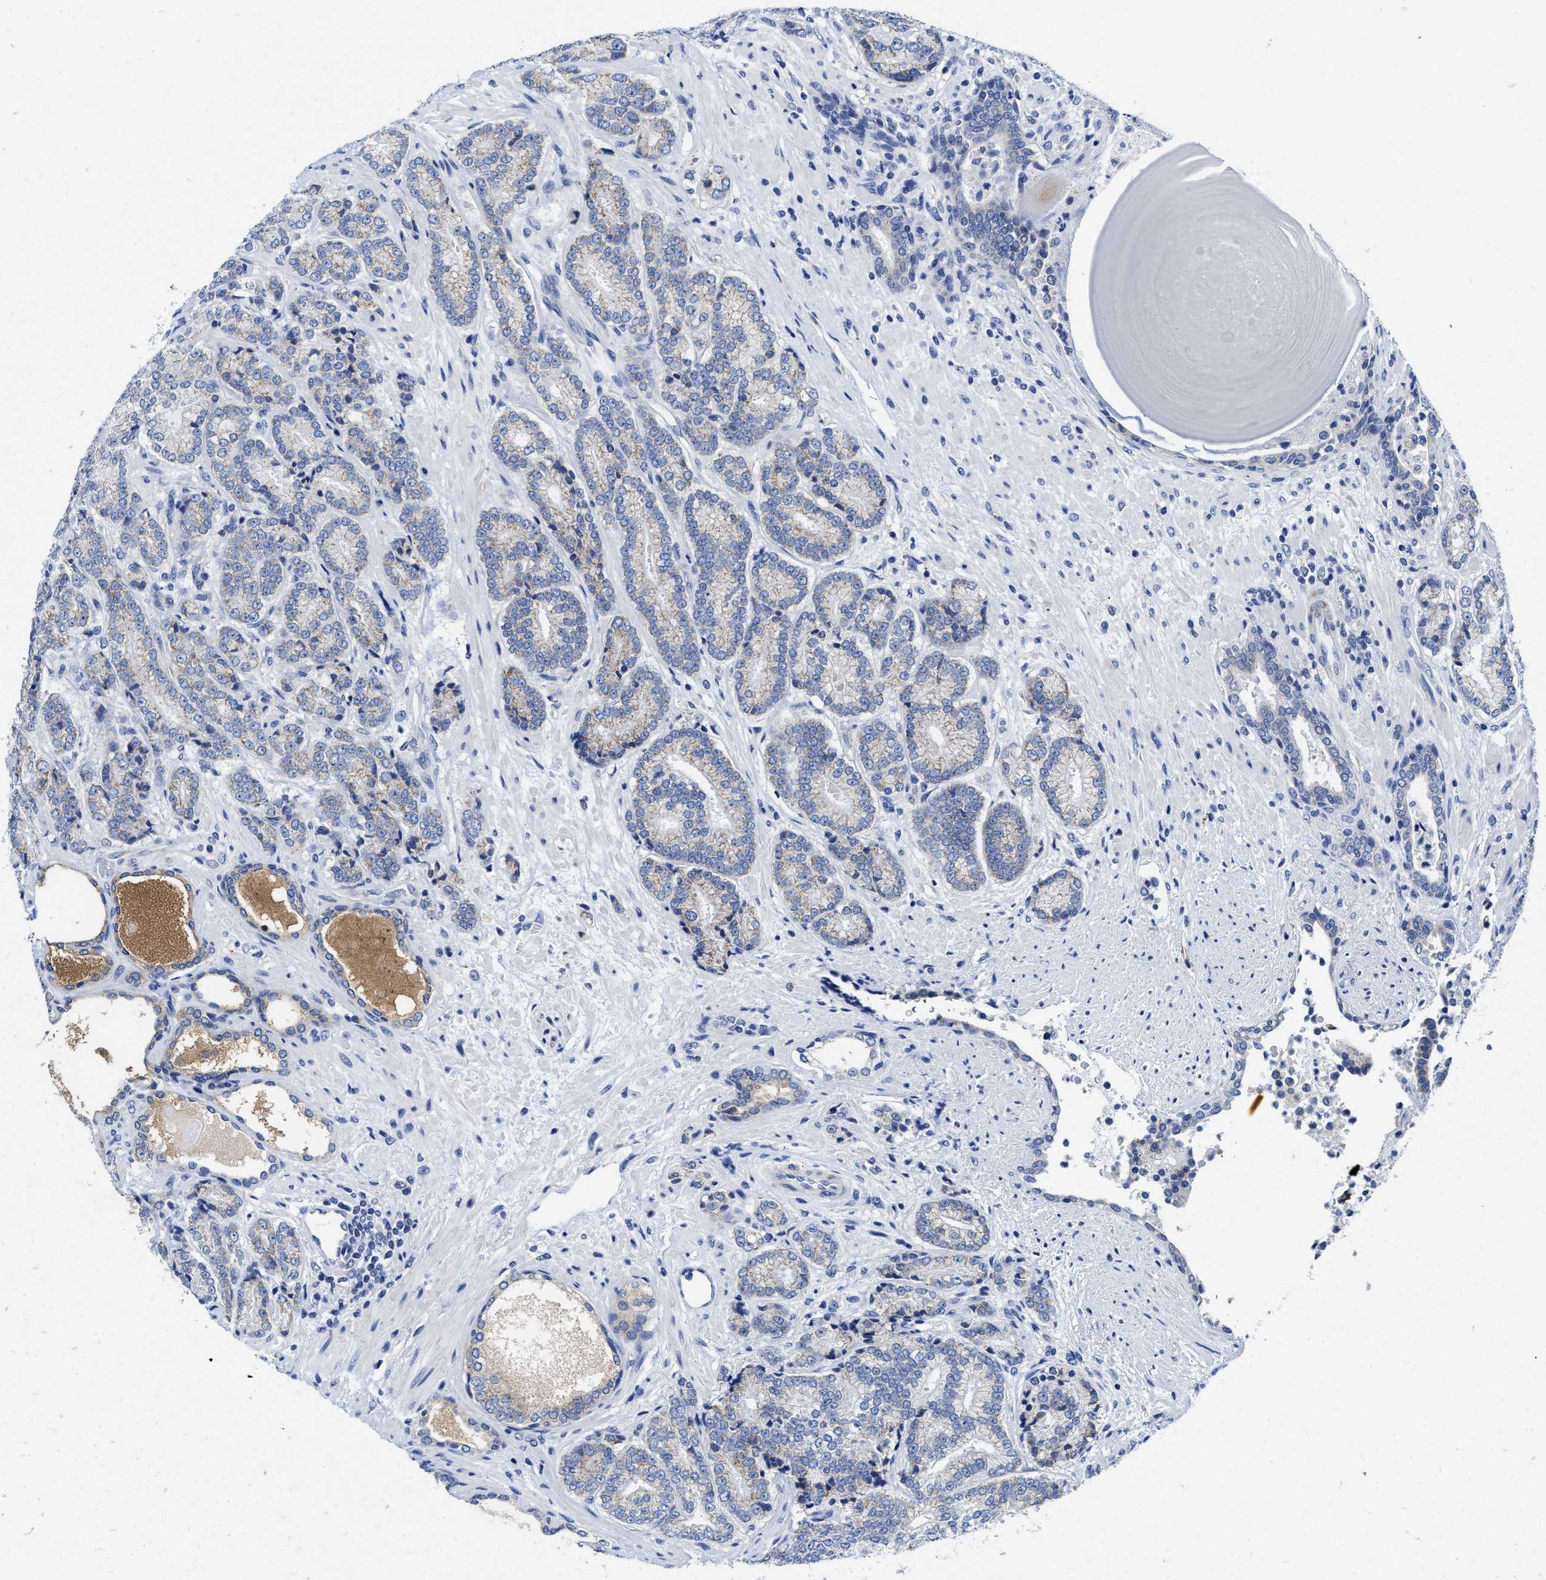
{"staining": {"intensity": "weak", "quantity": "<25%", "location": "cytoplasmic/membranous"}, "tissue": "prostate cancer", "cell_type": "Tumor cells", "image_type": "cancer", "snomed": [{"axis": "morphology", "description": "Adenocarcinoma, High grade"}, {"axis": "topography", "description": "Prostate"}], "caption": "An immunohistochemistry (IHC) micrograph of prostate cancer (high-grade adenocarcinoma) is shown. There is no staining in tumor cells of prostate cancer (high-grade adenocarcinoma).", "gene": "TBRG4", "patient": {"sex": "male", "age": 61}}